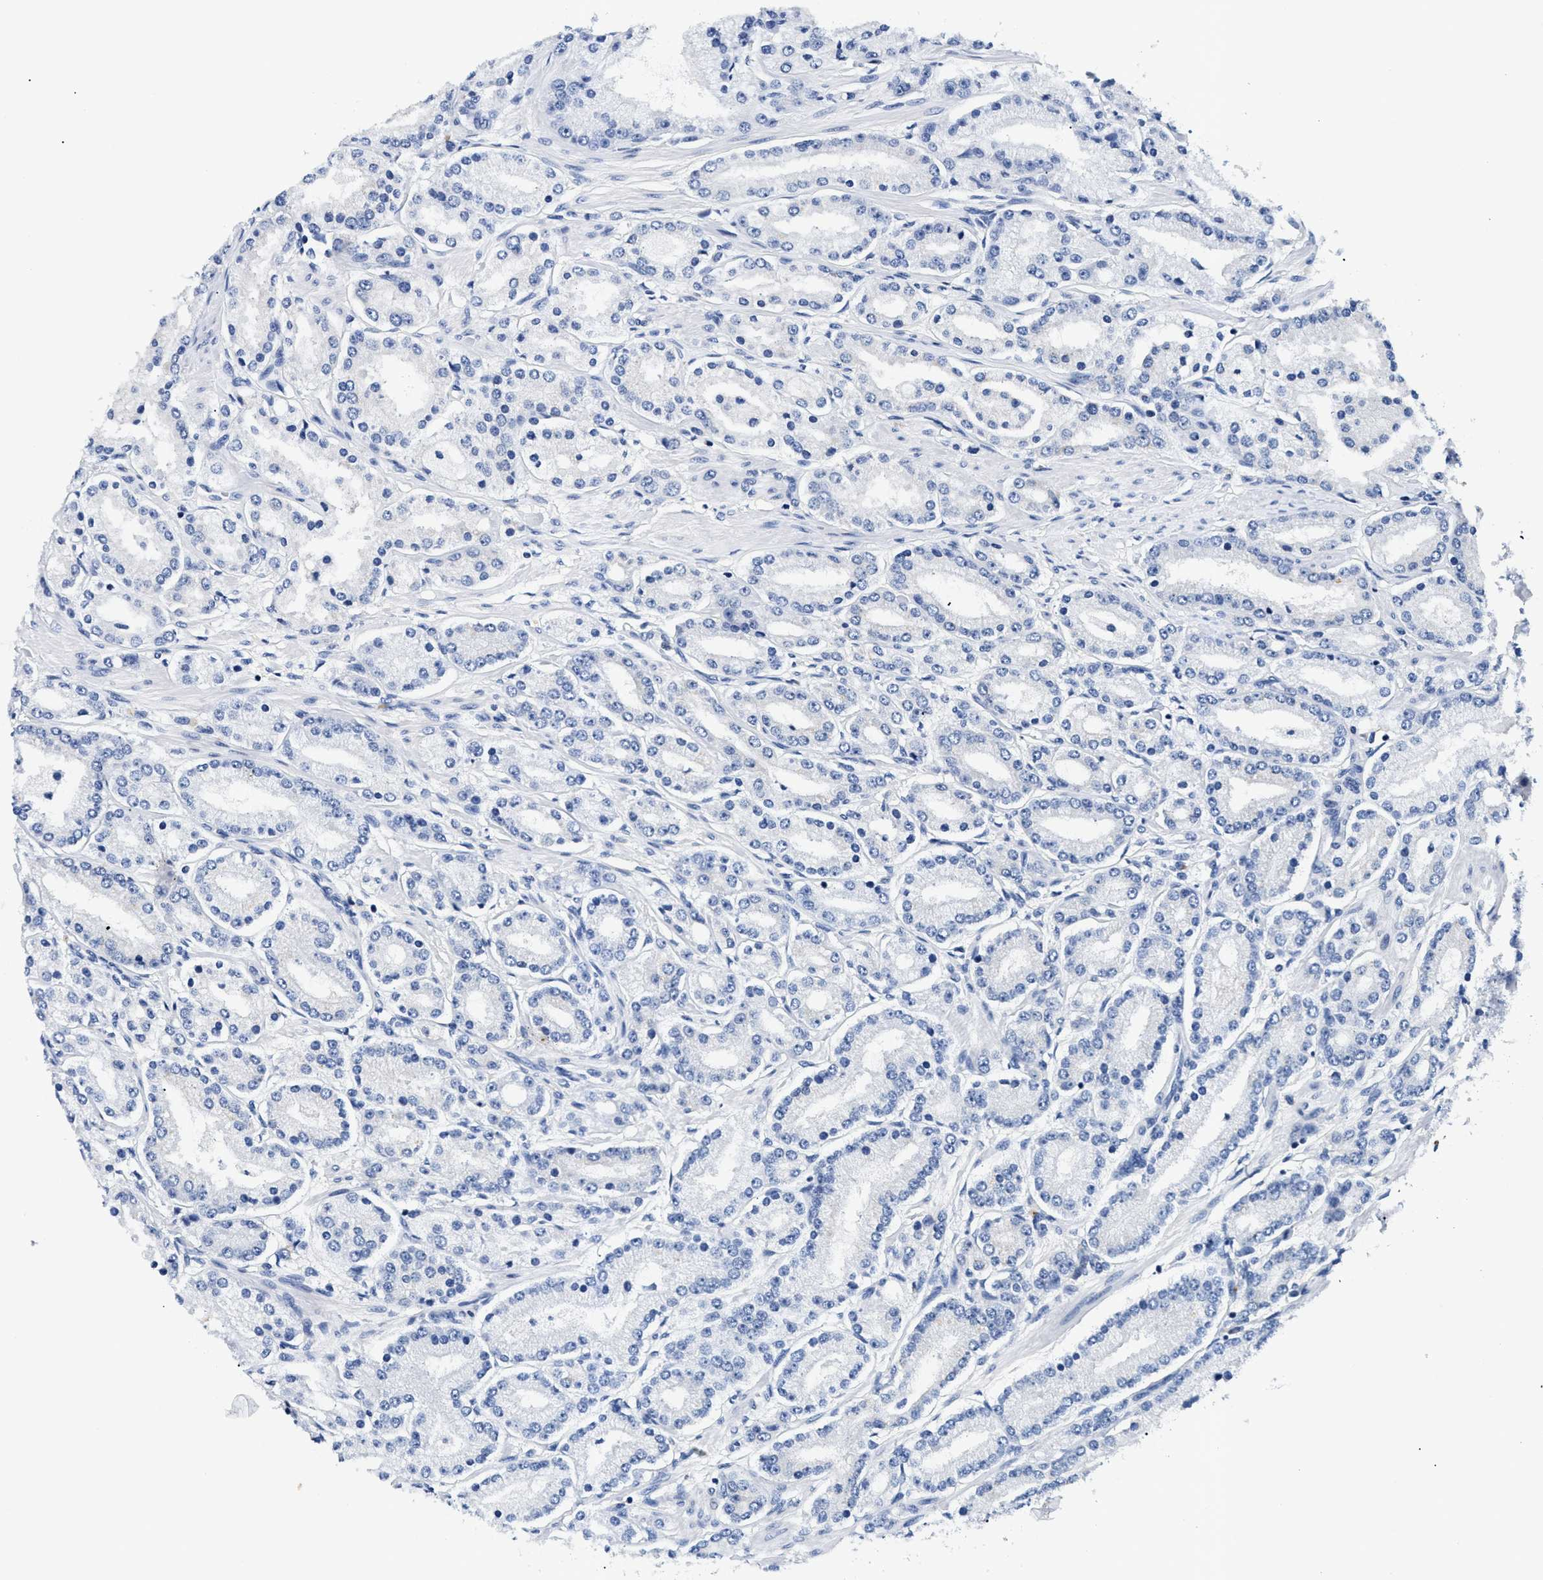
{"staining": {"intensity": "negative", "quantity": "none", "location": "none"}, "tissue": "prostate cancer", "cell_type": "Tumor cells", "image_type": "cancer", "snomed": [{"axis": "morphology", "description": "Adenocarcinoma, Low grade"}, {"axis": "topography", "description": "Prostate"}], "caption": "Immunohistochemical staining of prostate cancer demonstrates no significant staining in tumor cells.", "gene": "MEA1", "patient": {"sex": "male", "age": 63}}